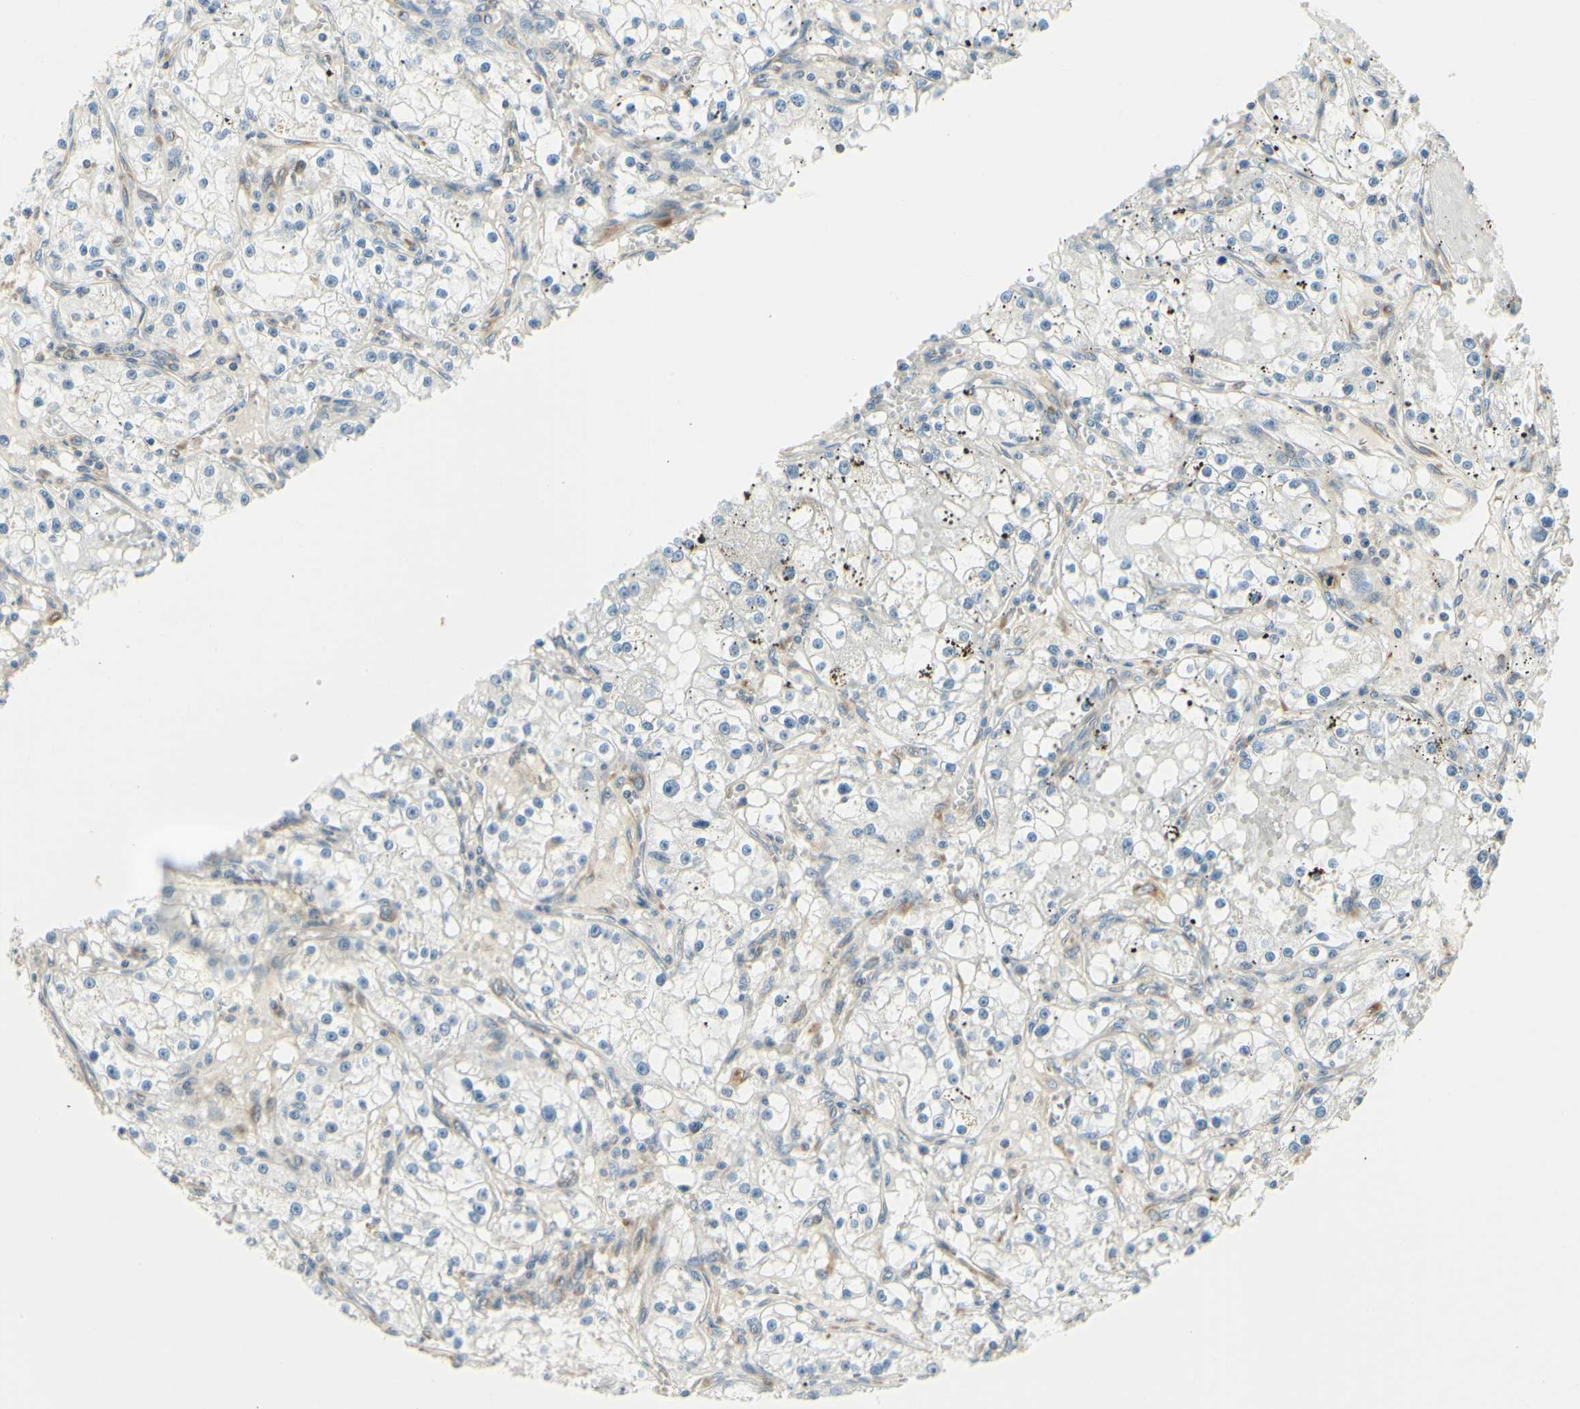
{"staining": {"intensity": "negative", "quantity": "none", "location": "none"}, "tissue": "renal cancer", "cell_type": "Tumor cells", "image_type": "cancer", "snomed": [{"axis": "morphology", "description": "Adenocarcinoma, NOS"}, {"axis": "topography", "description": "Kidney"}], "caption": "A histopathology image of renal cancer stained for a protein shows no brown staining in tumor cells.", "gene": "IGDCC4", "patient": {"sex": "male", "age": 56}}